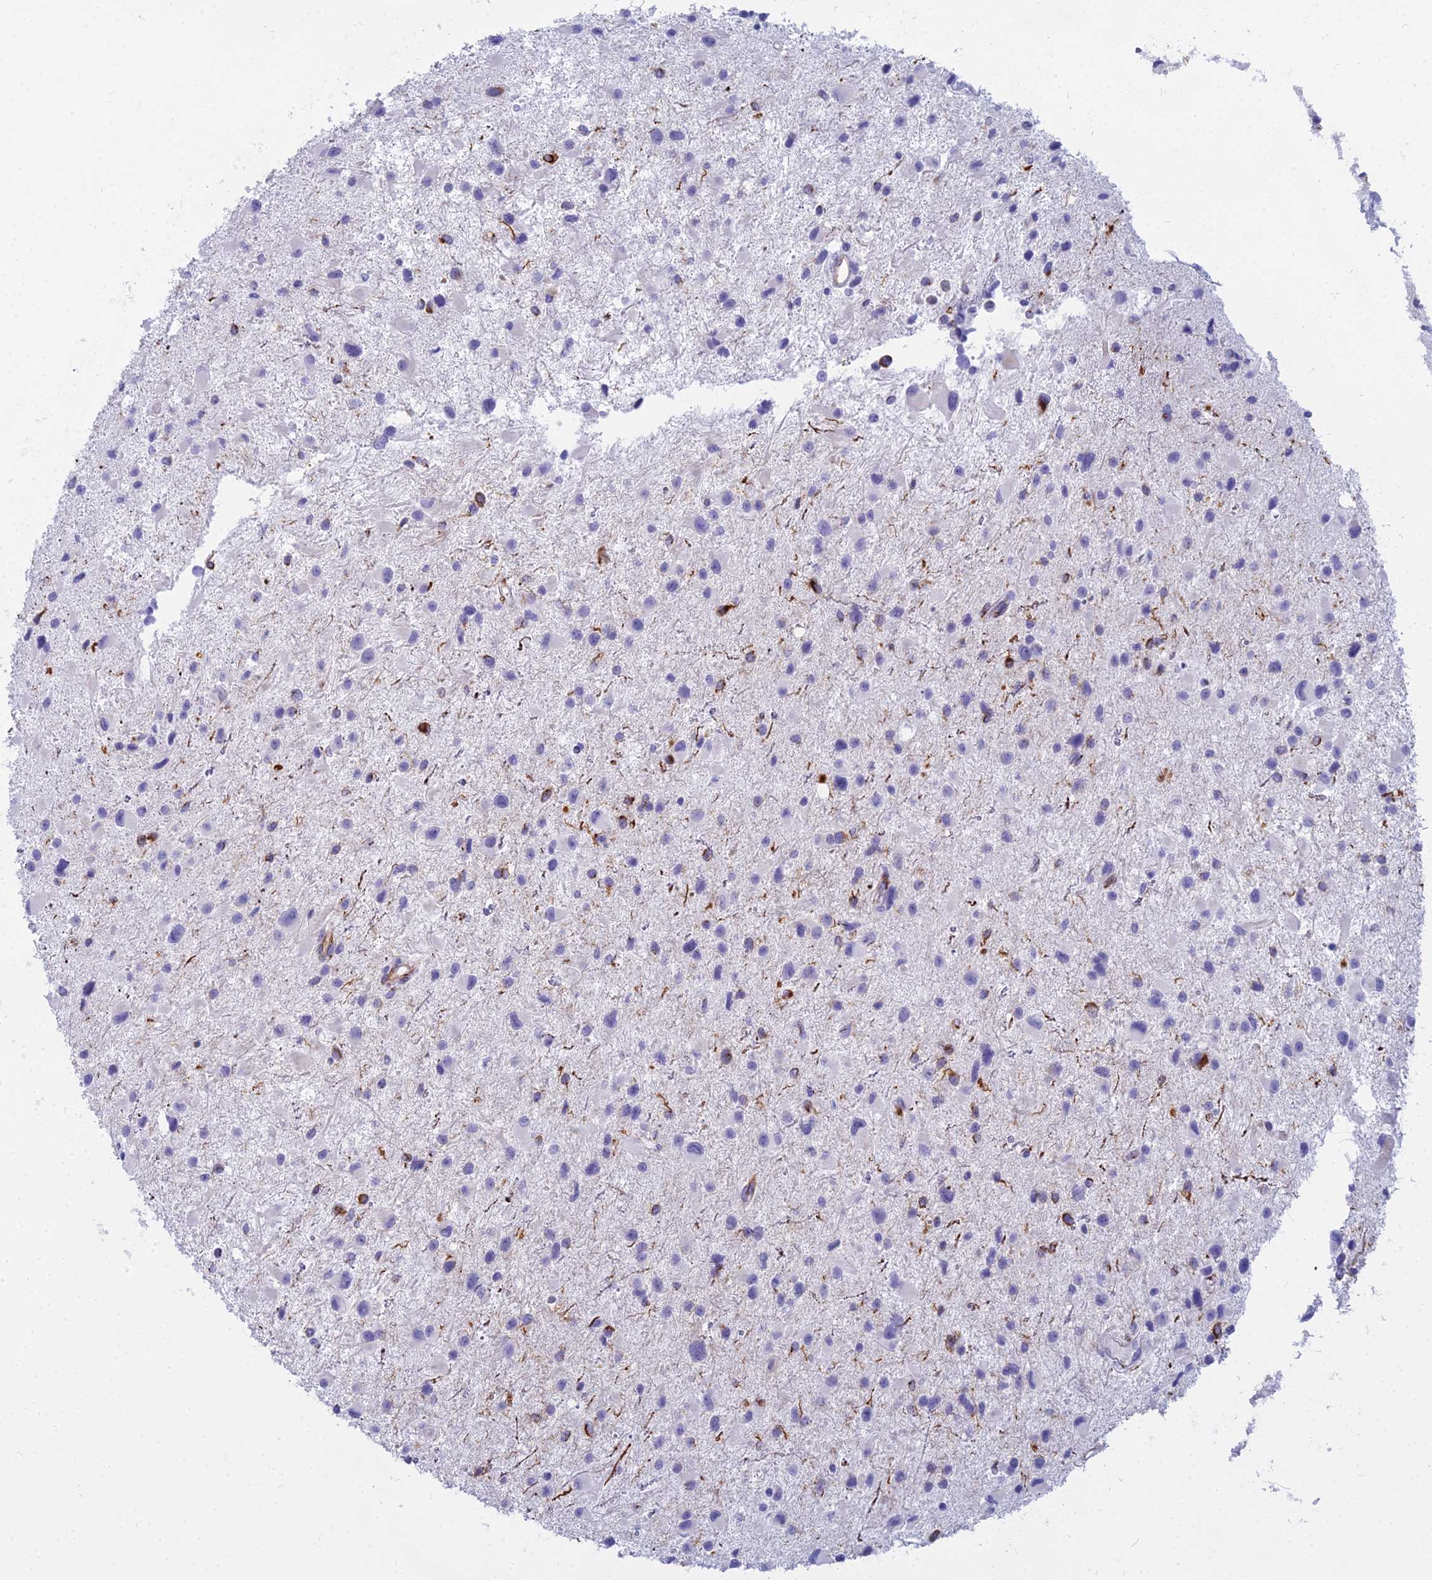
{"staining": {"intensity": "negative", "quantity": "none", "location": "none"}, "tissue": "glioma", "cell_type": "Tumor cells", "image_type": "cancer", "snomed": [{"axis": "morphology", "description": "Glioma, malignant, Low grade"}, {"axis": "topography", "description": "Brain"}], "caption": "DAB immunohistochemical staining of low-grade glioma (malignant) displays no significant positivity in tumor cells. (DAB IHC with hematoxylin counter stain).", "gene": "EVI2A", "patient": {"sex": "female", "age": 32}}